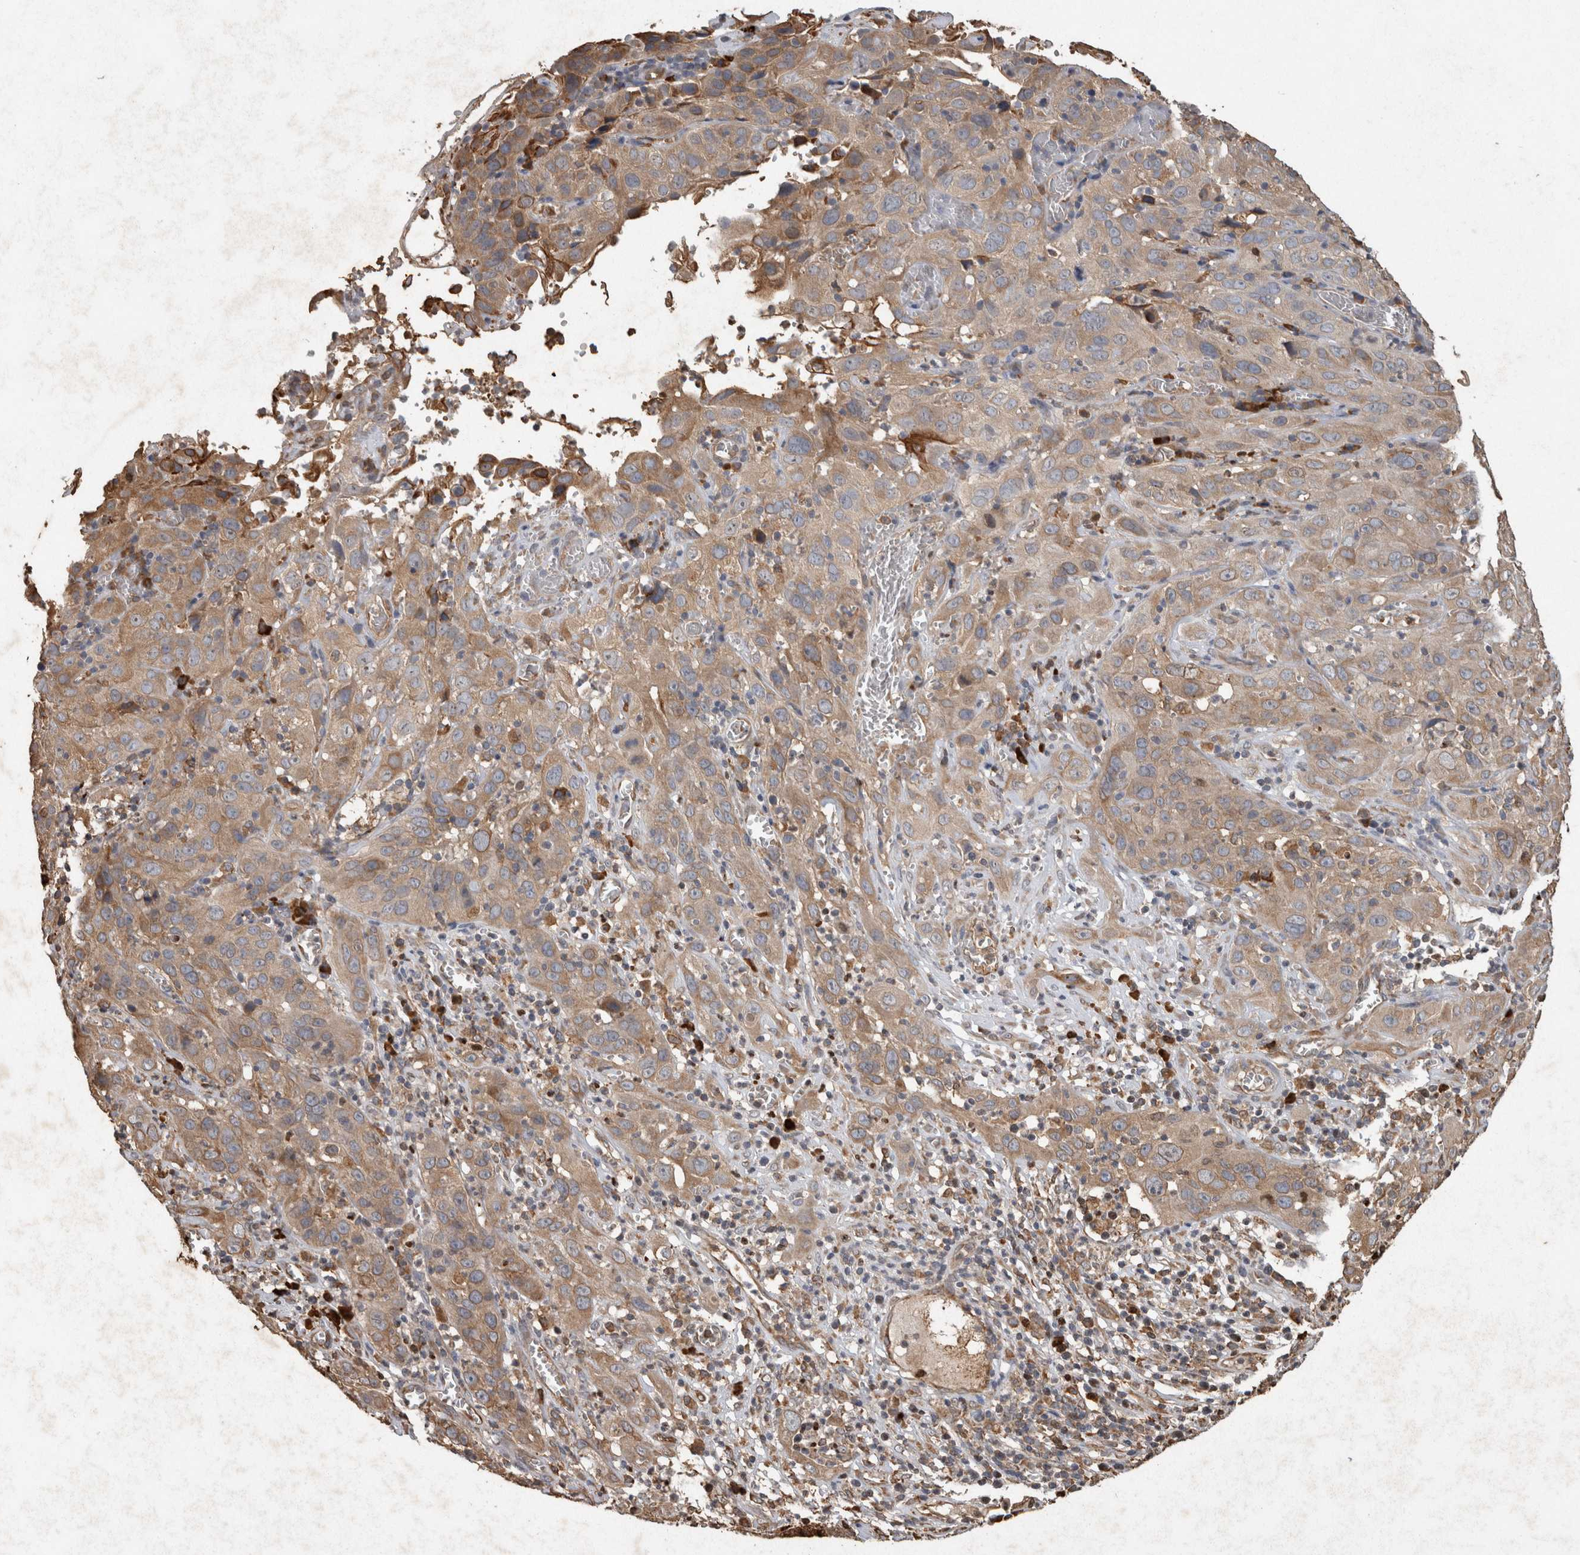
{"staining": {"intensity": "moderate", "quantity": ">75%", "location": "cytoplasmic/membranous"}, "tissue": "cervical cancer", "cell_type": "Tumor cells", "image_type": "cancer", "snomed": [{"axis": "morphology", "description": "Squamous cell carcinoma, NOS"}, {"axis": "topography", "description": "Cervix"}], "caption": "The histopathology image shows immunohistochemical staining of squamous cell carcinoma (cervical). There is moderate cytoplasmic/membranous expression is identified in approximately >75% of tumor cells.", "gene": "ADGRL3", "patient": {"sex": "female", "age": 32}}